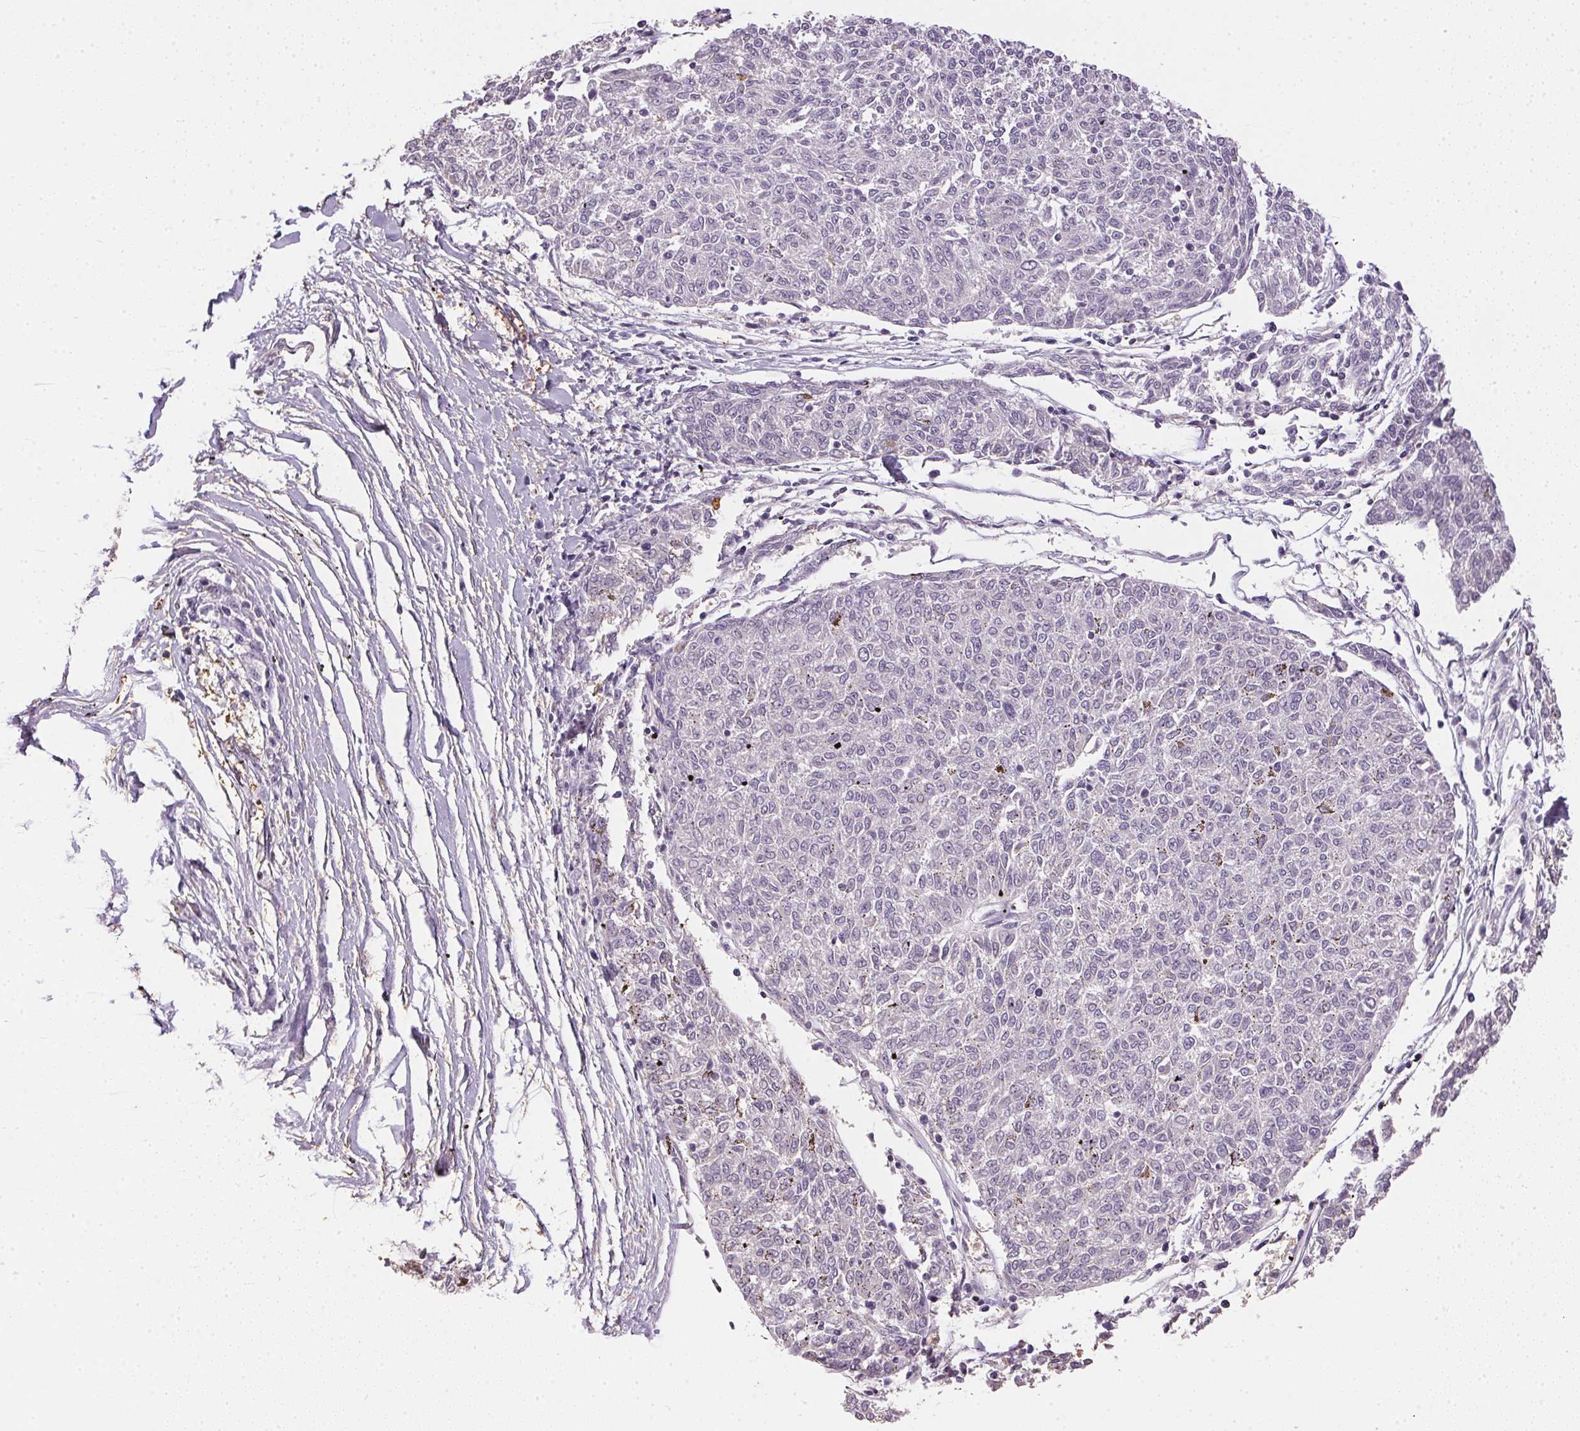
{"staining": {"intensity": "negative", "quantity": "none", "location": "none"}, "tissue": "melanoma", "cell_type": "Tumor cells", "image_type": "cancer", "snomed": [{"axis": "morphology", "description": "Malignant melanoma, NOS"}, {"axis": "topography", "description": "Skin"}], "caption": "An IHC photomicrograph of melanoma is shown. There is no staining in tumor cells of melanoma.", "gene": "S100A3", "patient": {"sex": "female", "age": 72}}